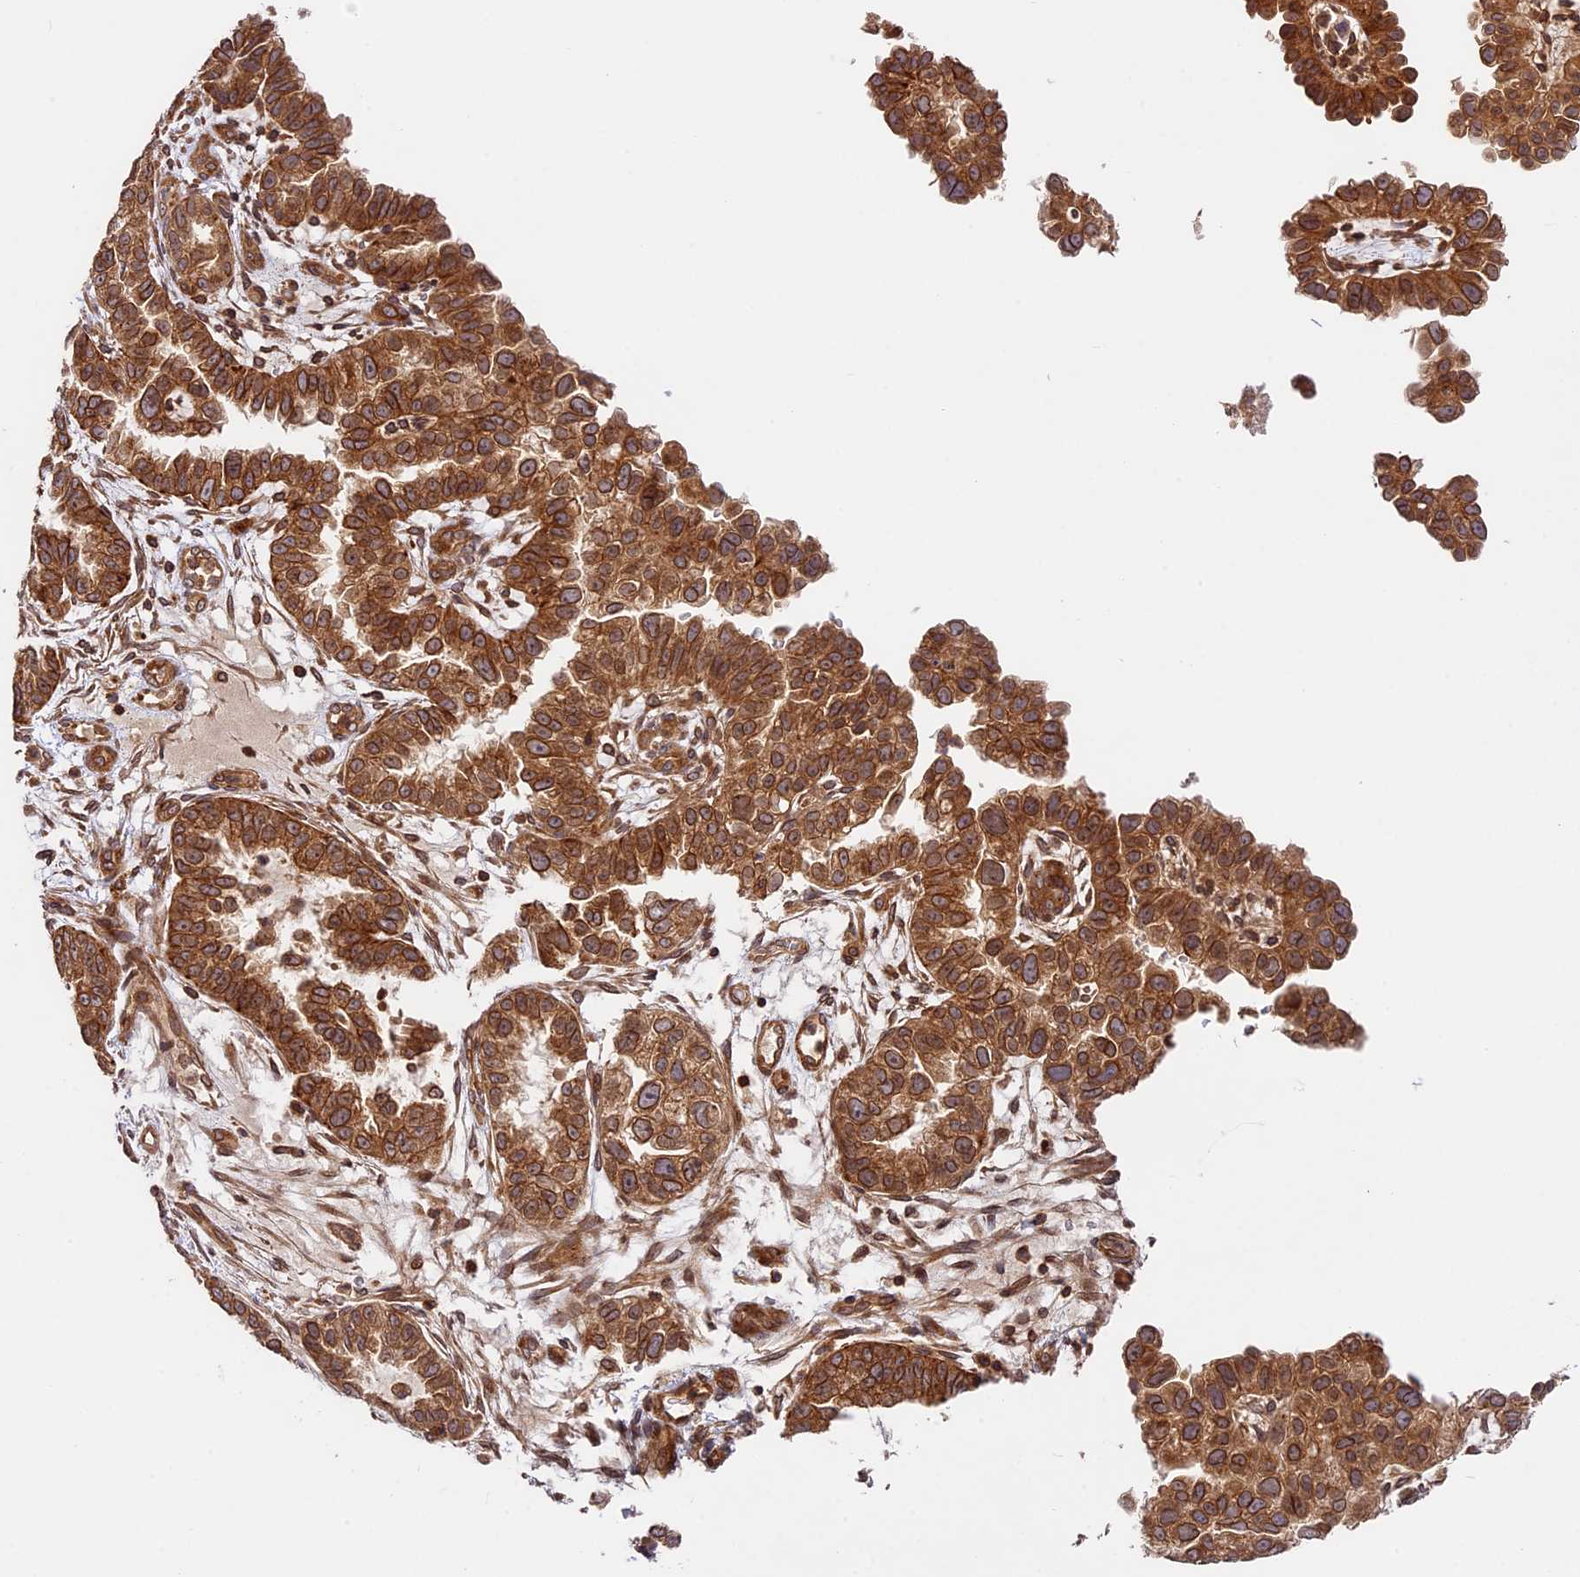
{"staining": {"intensity": "moderate", "quantity": ">75%", "location": "cytoplasmic/membranous,nuclear"}, "tissue": "endometrial cancer", "cell_type": "Tumor cells", "image_type": "cancer", "snomed": [{"axis": "morphology", "description": "Adenocarcinoma, NOS"}, {"axis": "topography", "description": "Endometrium"}], "caption": "Immunohistochemical staining of endometrial adenocarcinoma exhibits moderate cytoplasmic/membranous and nuclear protein positivity in approximately >75% of tumor cells. The protein is stained brown, and the nuclei are stained in blue (DAB IHC with brightfield microscopy, high magnification).", "gene": "DGKH", "patient": {"sex": "female", "age": 85}}